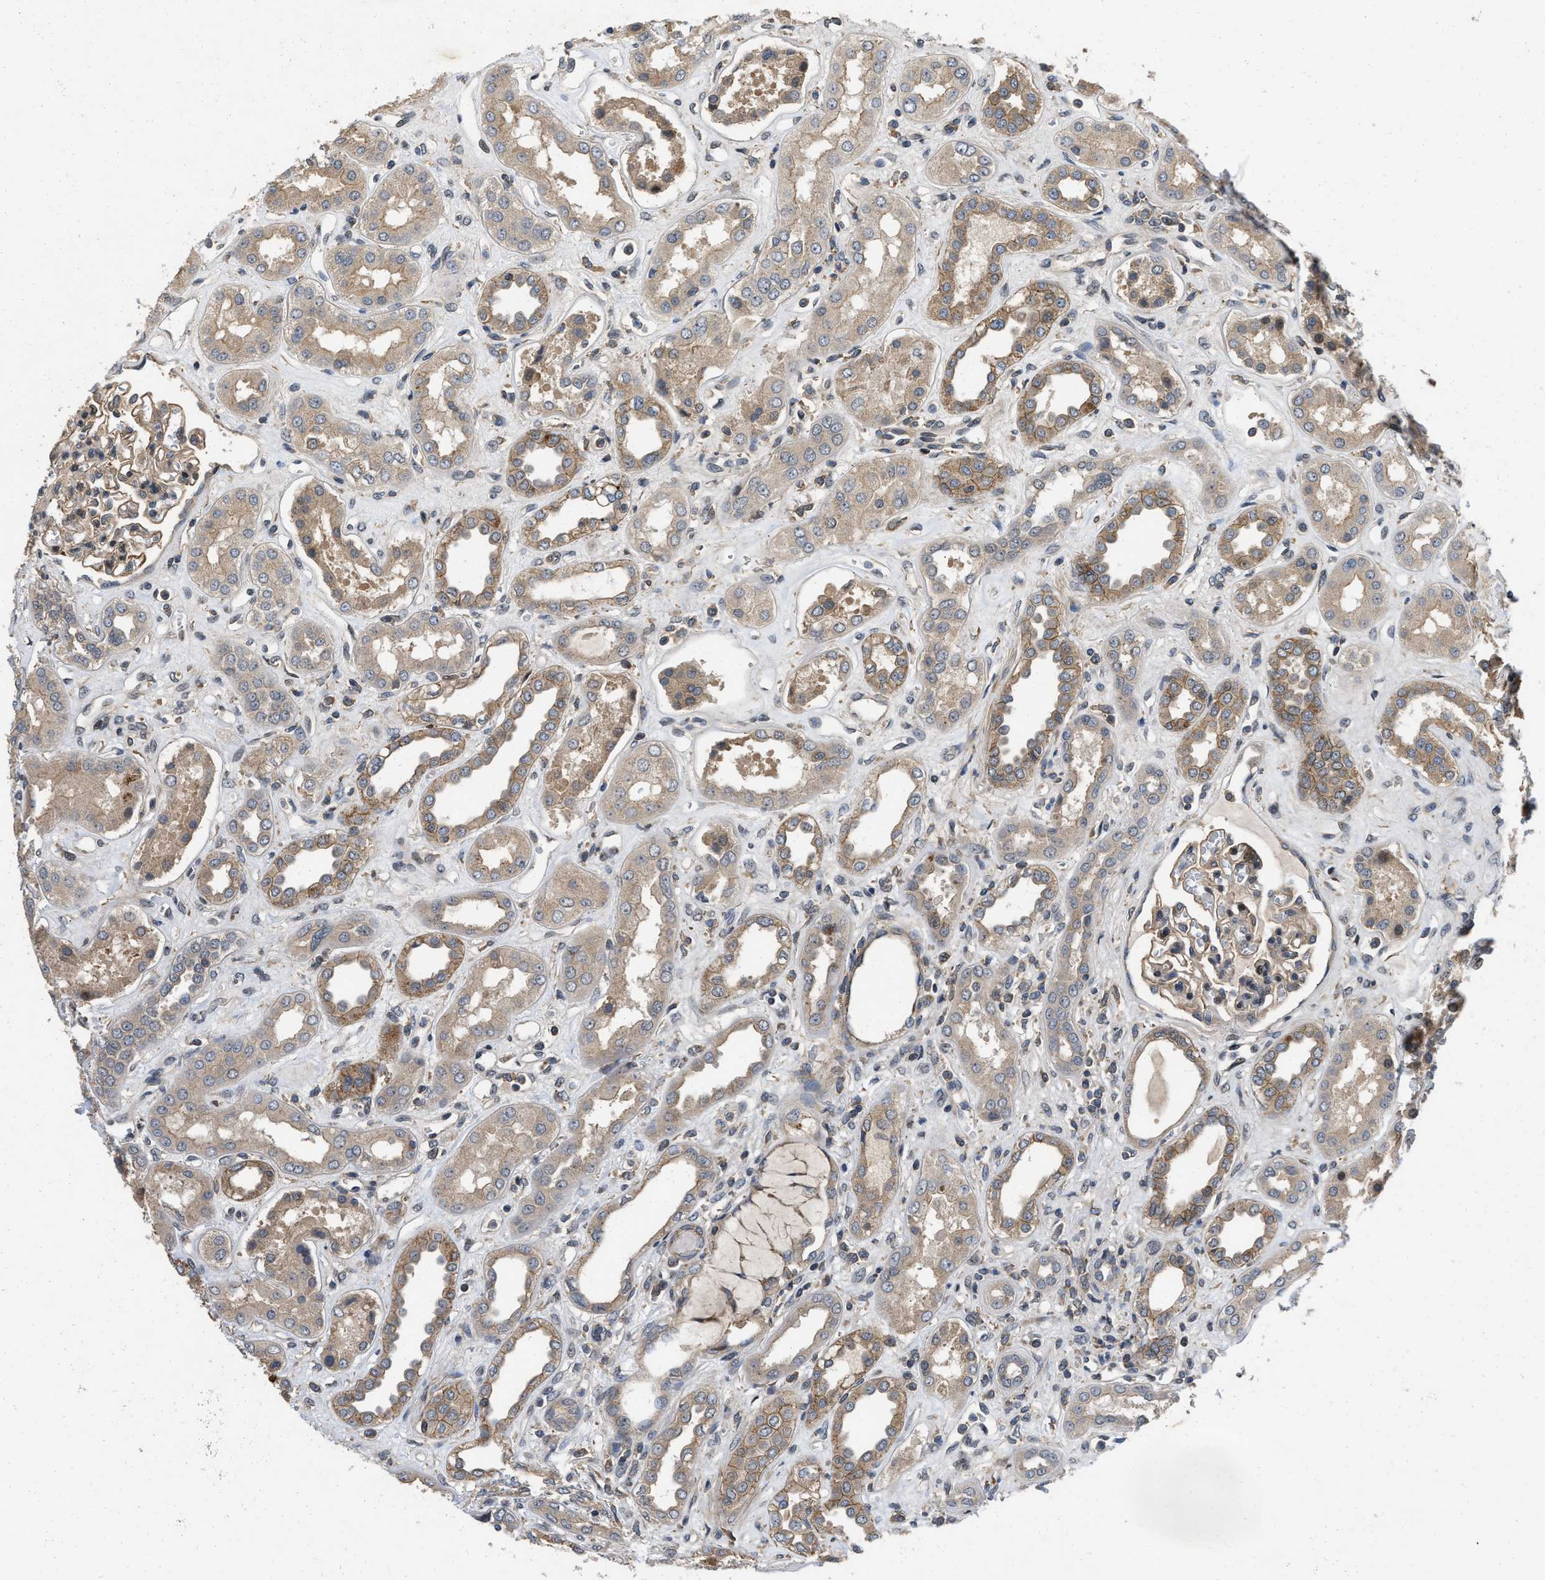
{"staining": {"intensity": "weak", "quantity": ">75%", "location": "cytoplasmic/membranous"}, "tissue": "kidney", "cell_type": "Cells in glomeruli", "image_type": "normal", "snomed": [{"axis": "morphology", "description": "Normal tissue, NOS"}, {"axis": "topography", "description": "Kidney"}], "caption": "DAB immunohistochemical staining of unremarkable kidney shows weak cytoplasmic/membranous protein positivity in about >75% of cells in glomeruli. The staining was performed using DAB (3,3'-diaminobenzidine), with brown indicating positive protein expression. Nuclei are stained blue with hematoxylin.", "gene": "PRDM14", "patient": {"sex": "male", "age": 59}}